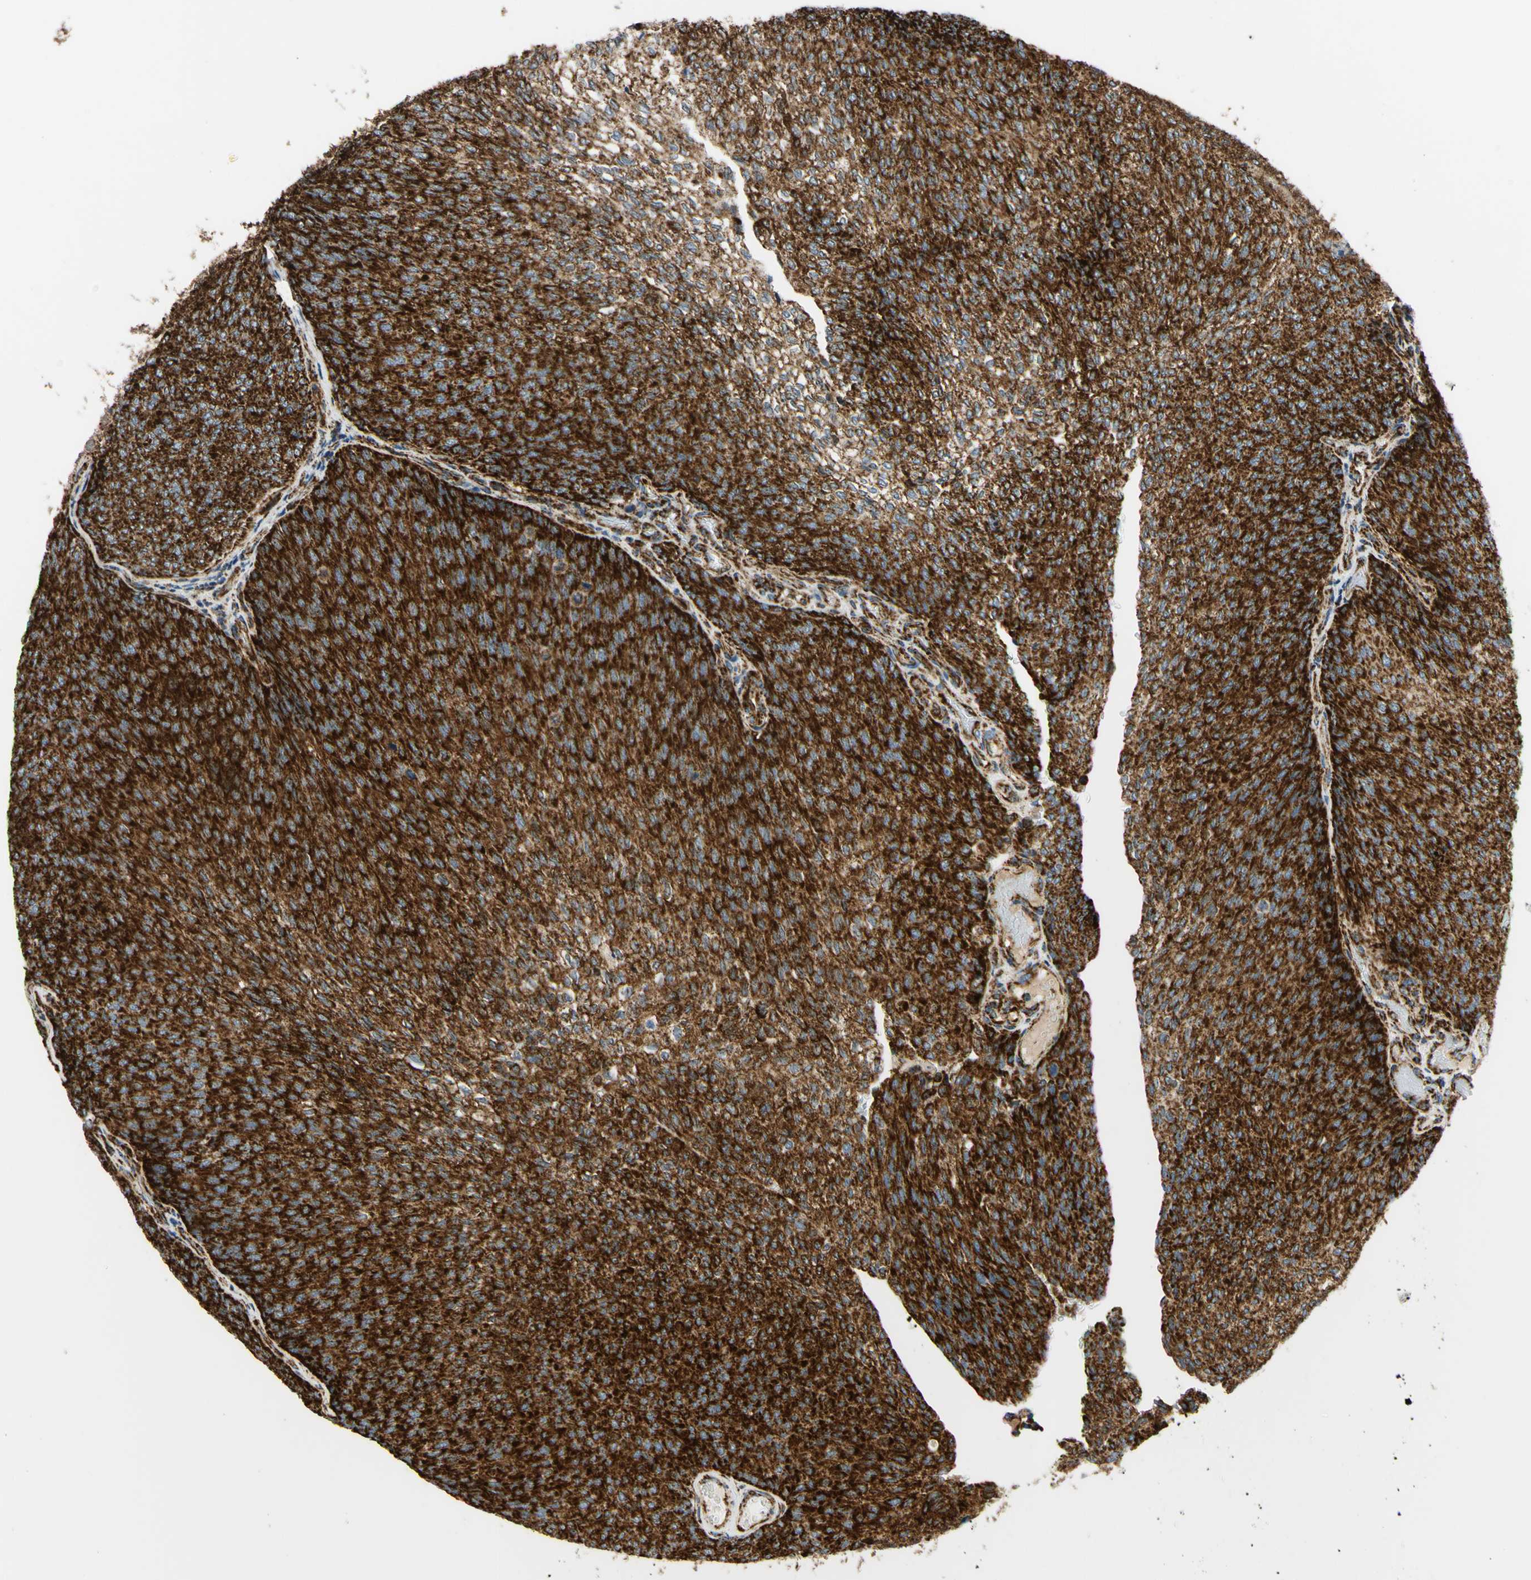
{"staining": {"intensity": "strong", "quantity": ">75%", "location": "cytoplasmic/membranous"}, "tissue": "urothelial cancer", "cell_type": "Tumor cells", "image_type": "cancer", "snomed": [{"axis": "morphology", "description": "Urothelial carcinoma, Low grade"}, {"axis": "topography", "description": "Urinary bladder"}], "caption": "Urothelial carcinoma (low-grade) was stained to show a protein in brown. There is high levels of strong cytoplasmic/membranous expression in about >75% of tumor cells.", "gene": "MAVS", "patient": {"sex": "female", "age": 79}}